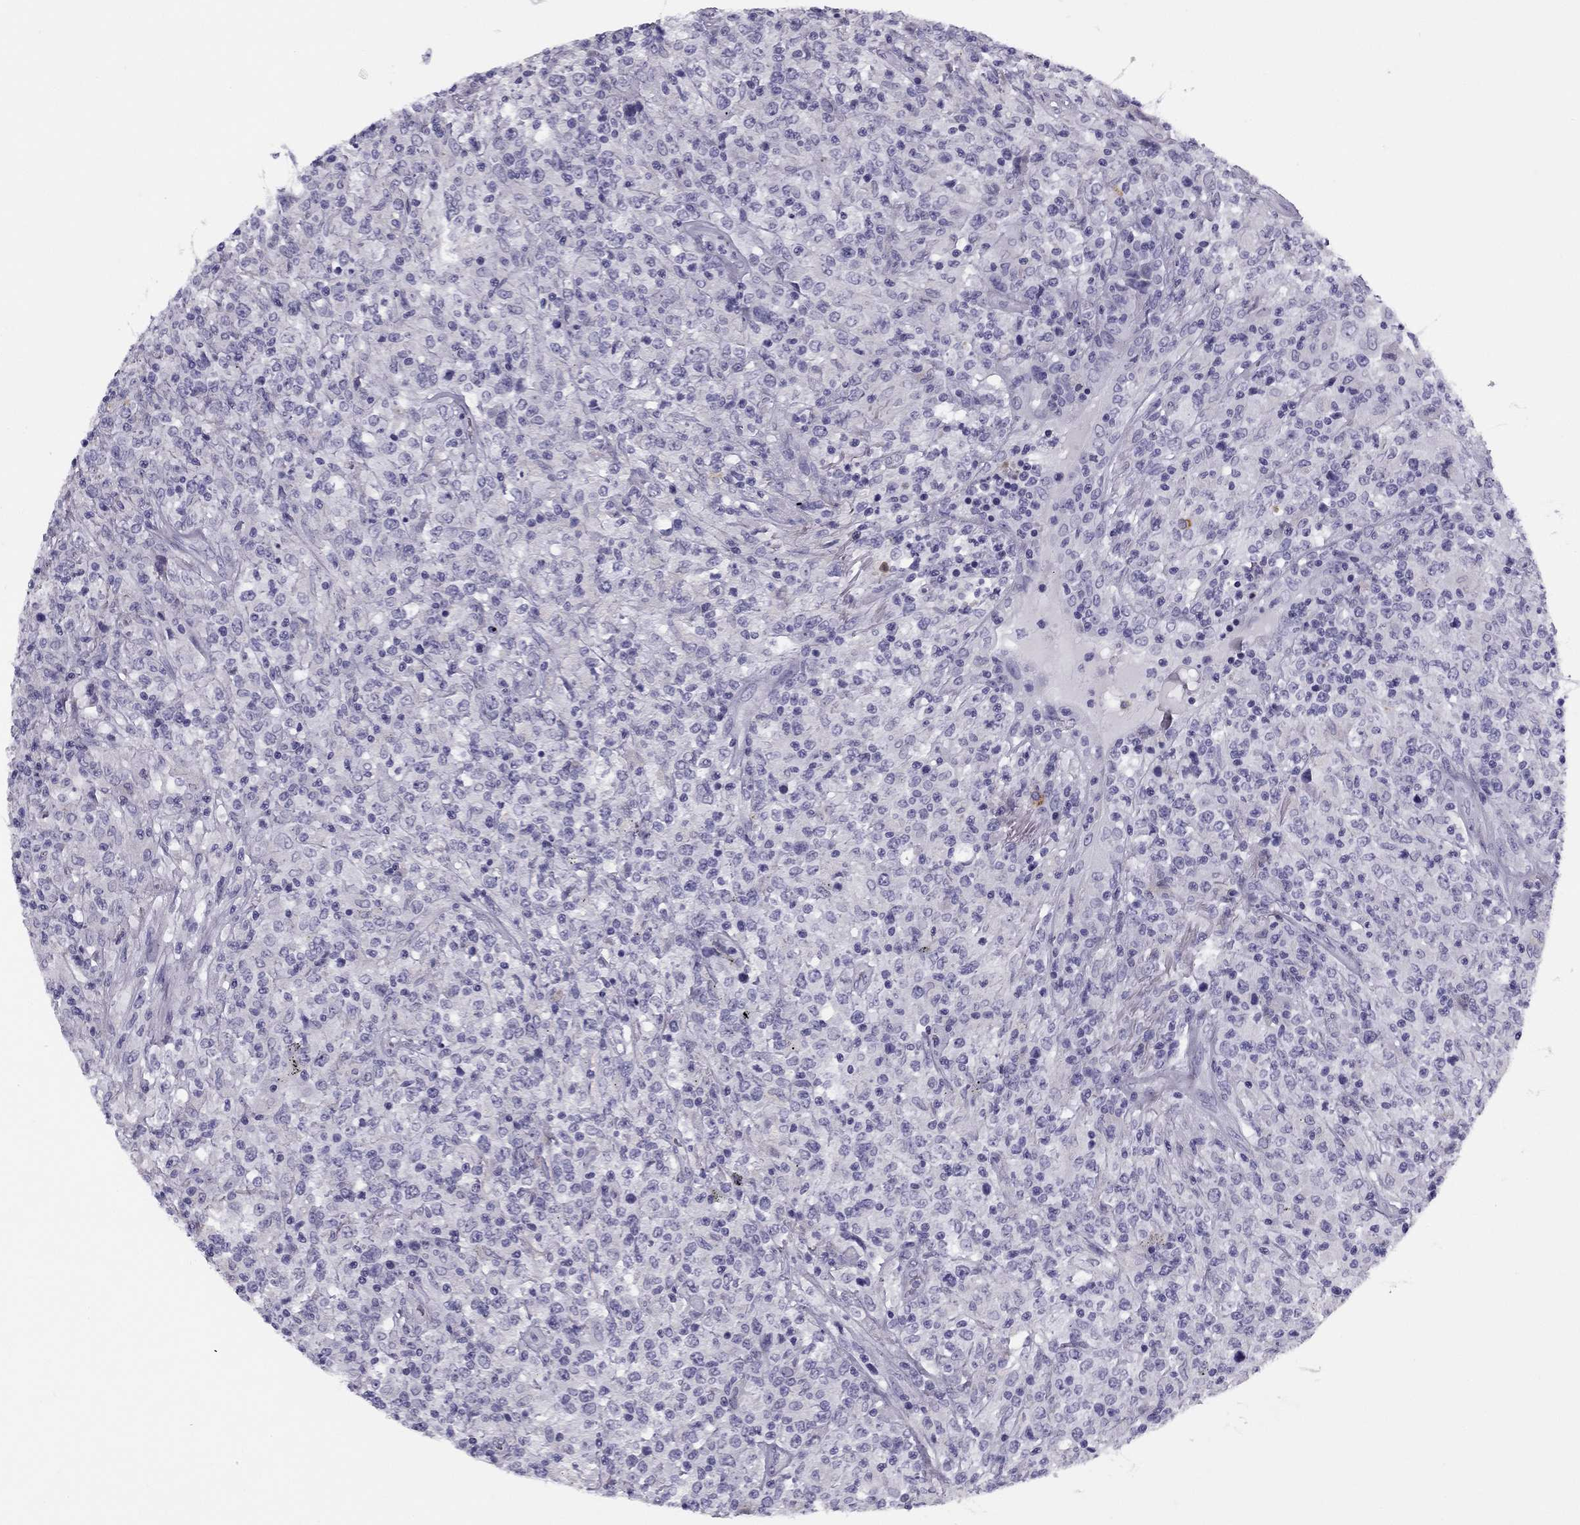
{"staining": {"intensity": "negative", "quantity": "none", "location": "none"}, "tissue": "lymphoma", "cell_type": "Tumor cells", "image_type": "cancer", "snomed": [{"axis": "morphology", "description": "Malignant lymphoma, non-Hodgkin's type, High grade"}, {"axis": "topography", "description": "Lung"}], "caption": "Protein analysis of high-grade malignant lymphoma, non-Hodgkin's type shows no significant expression in tumor cells.", "gene": "MC5R", "patient": {"sex": "male", "age": 79}}